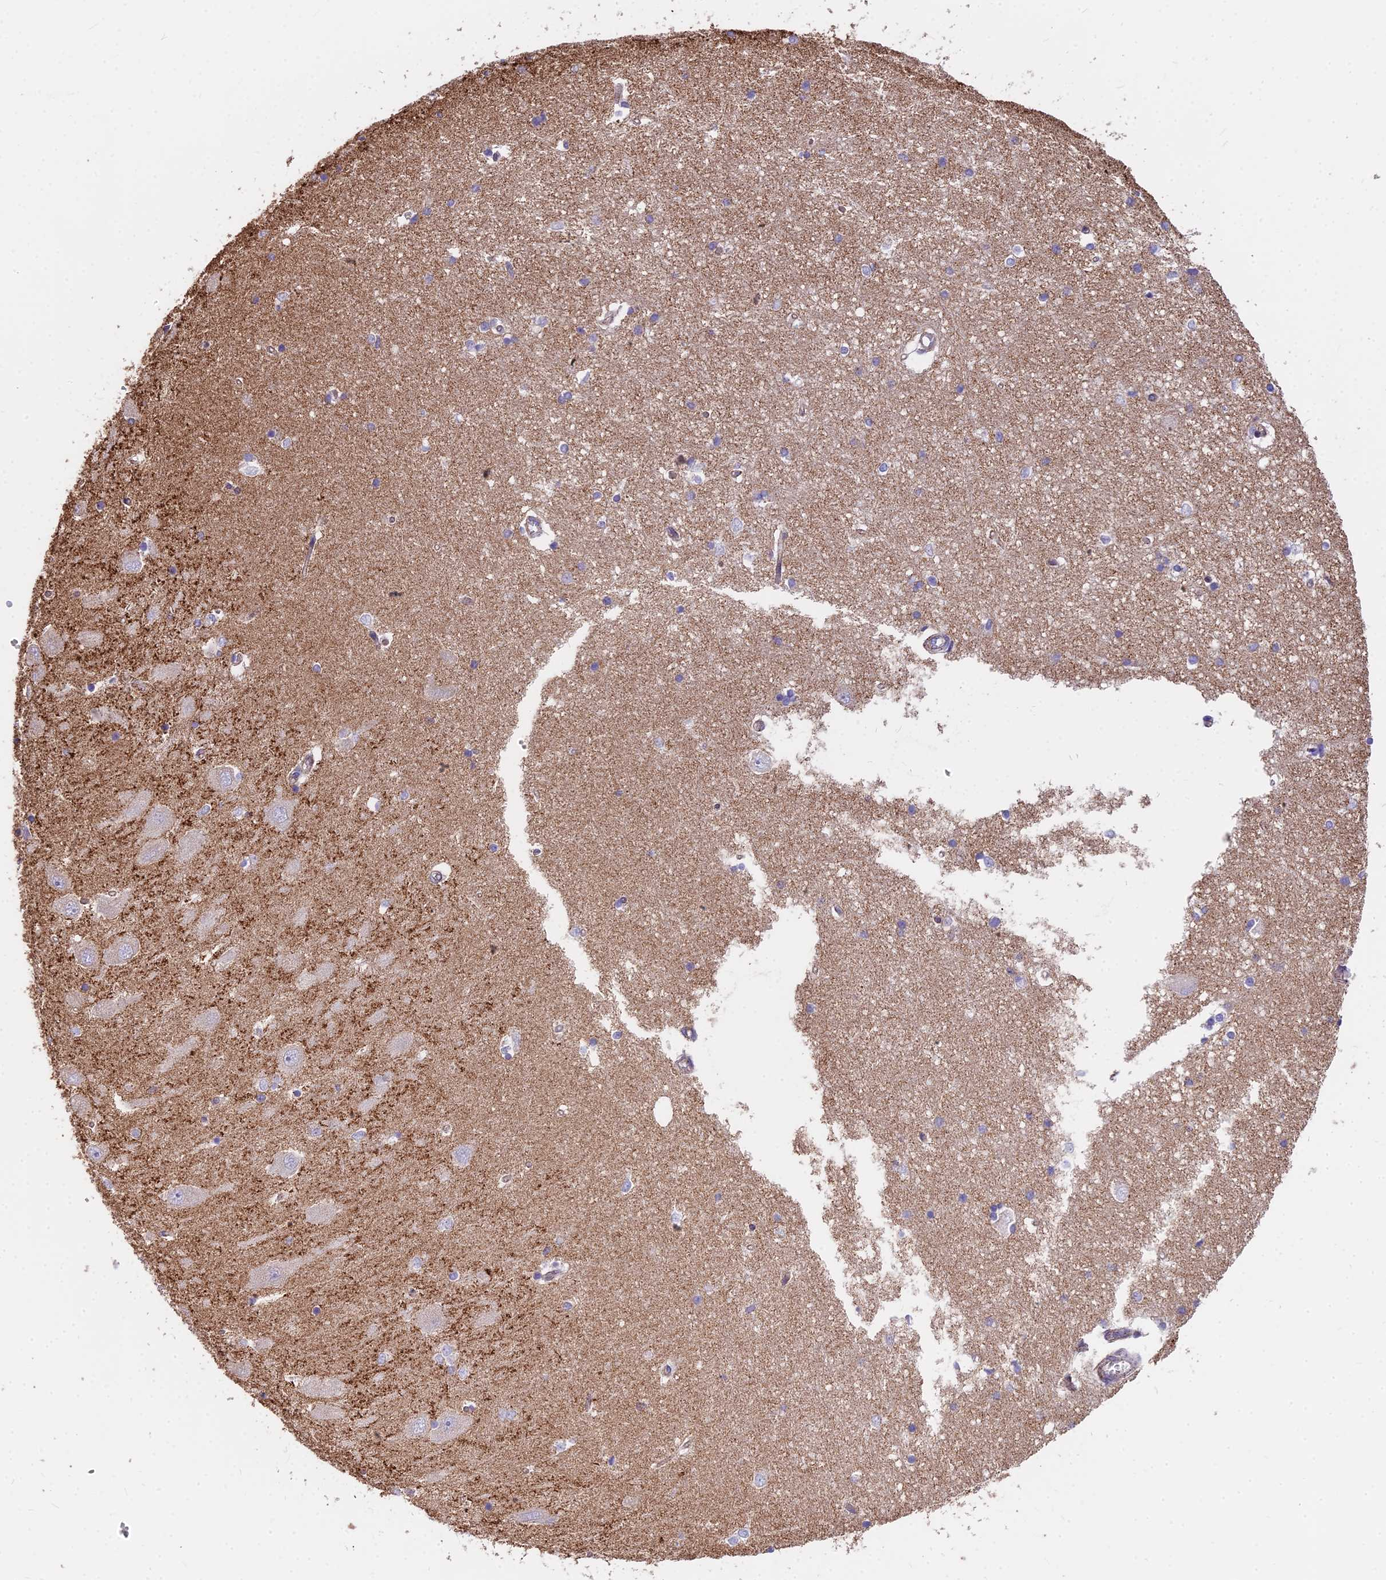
{"staining": {"intensity": "negative", "quantity": "none", "location": "none"}, "tissue": "hippocampus", "cell_type": "Glial cells", "image_type": "normal", "snomed": [{"axis": "morphology", "description": "Normal tissue, NOS"}, {"axis": "topography", "description": "Hippocampus"}], "caption": "Glial cells show no significant protein staining in unremarkable hippocampus. (Immunohistochemistry (ihc), brightfield microscopy, high magnification).", "gene": "FRMPD1", "patient": {"sex": "male", "age": 45}}